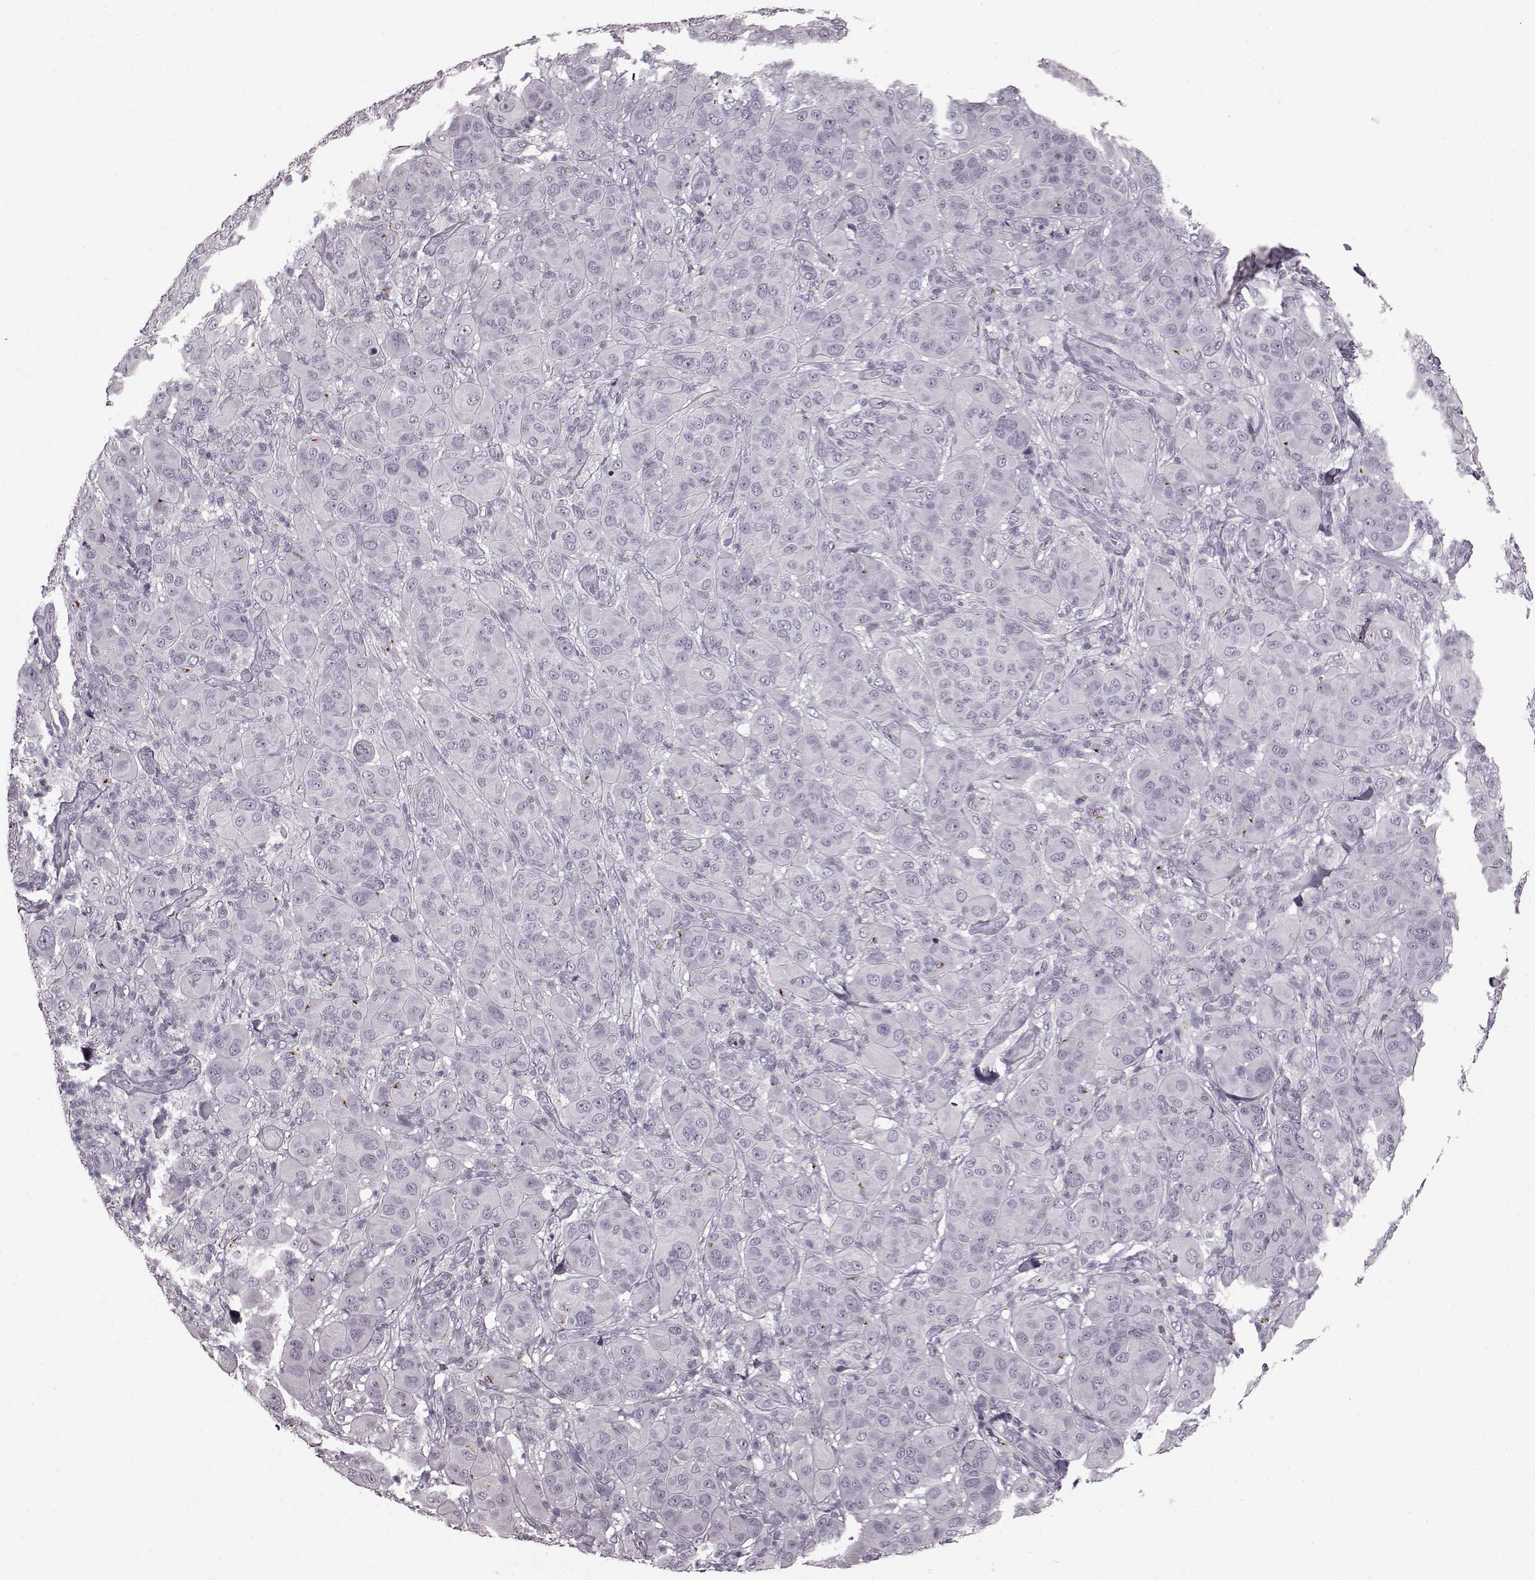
{"staining": {"intensity": "negative", "quantity": "none", "location": "none"}, "tissue": "melanoma", "cell_type": "Tumor cells", "image_type": "cancer", "snomed": [{"axis": "morphology", "description": "Malignant melanoma, NOS"}, {"axis": "topography", "description": "Skin"}], "caption": "The micrograph reveals no significant staining in tumor cells of melanoma.", "gene": "CST7", "patient": {"sex": "female", "age": 87}}